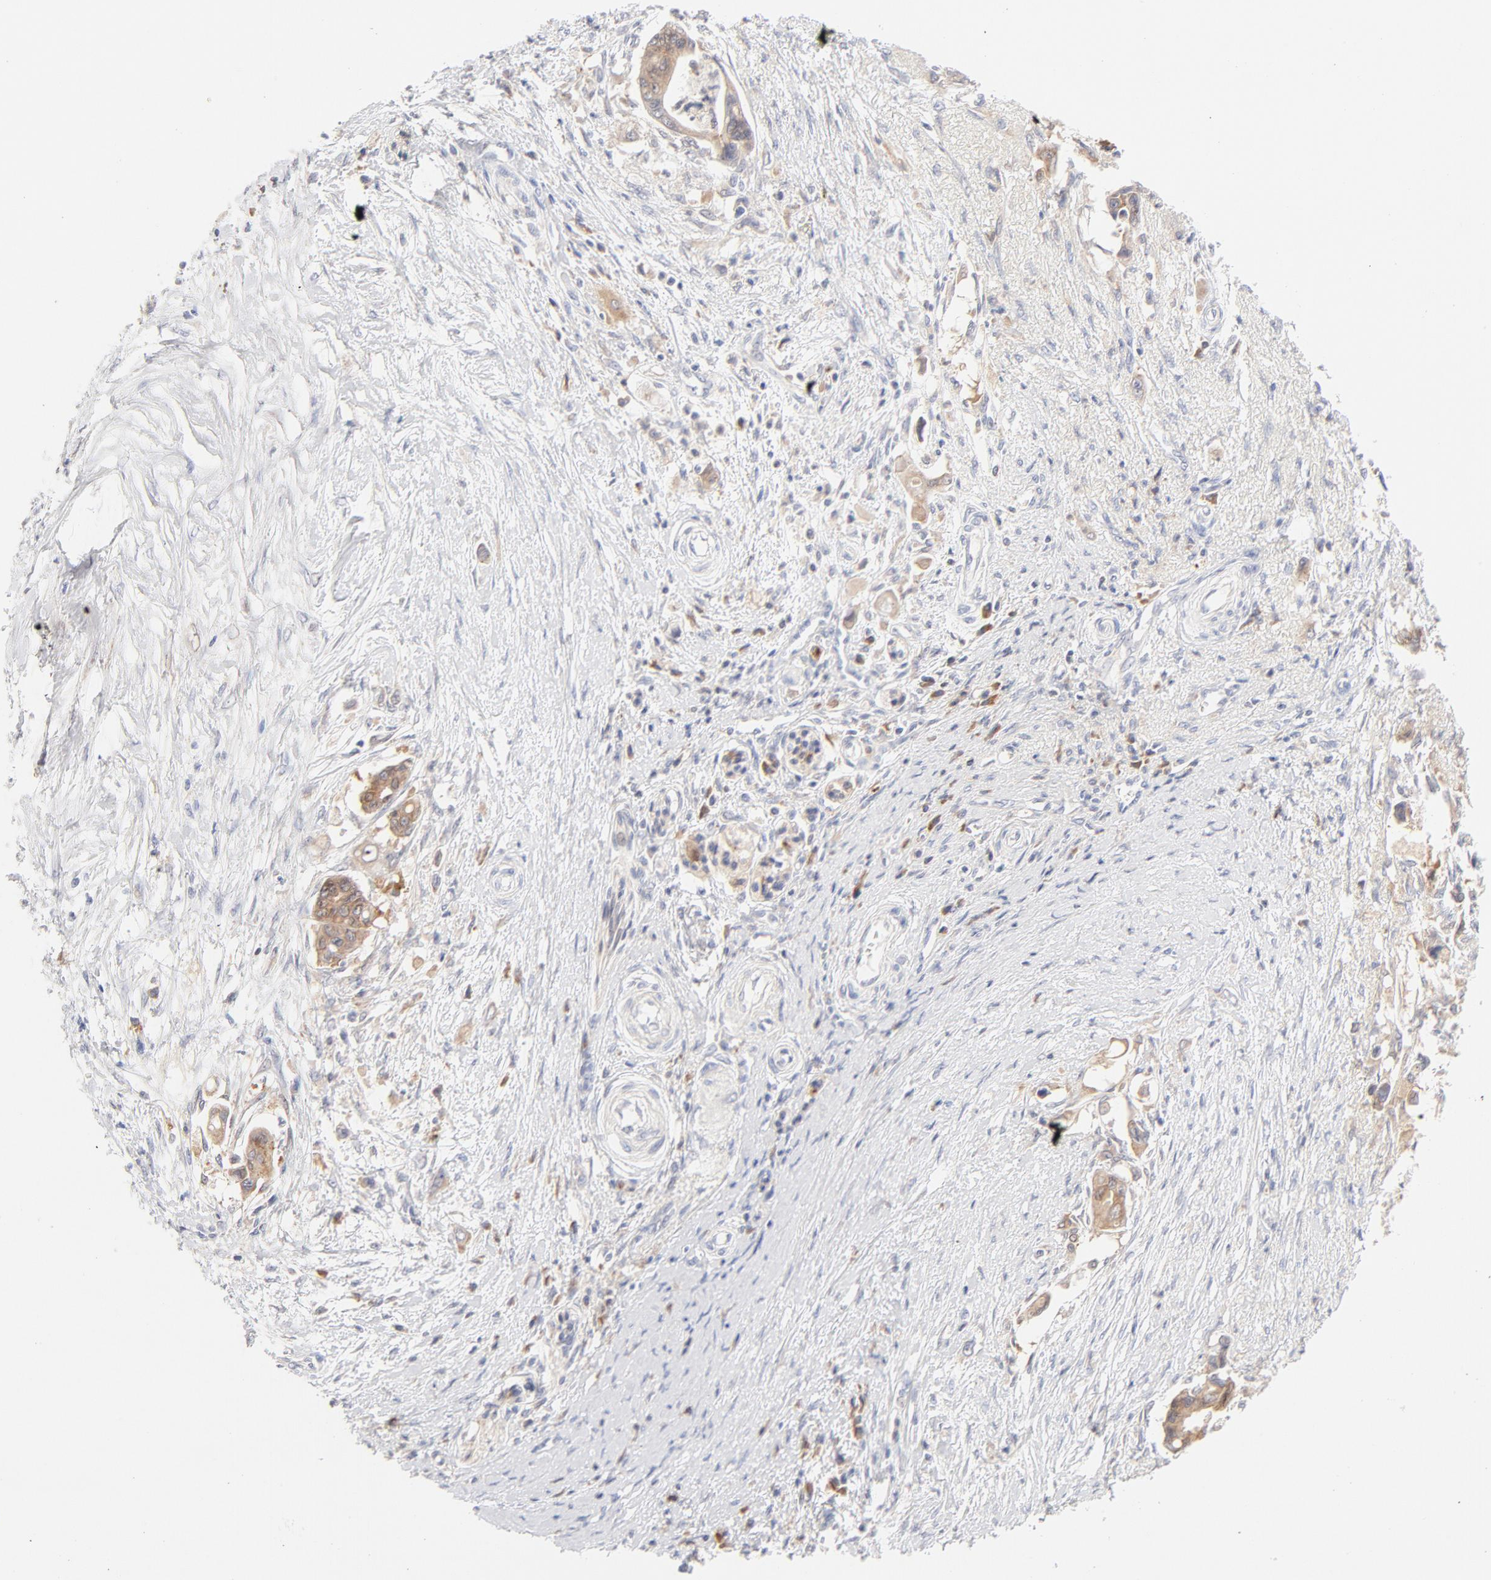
{"staining": {"intensity": "moderate", "quantity": ">75%", "location": "cytoplasmic/membranous"}, "tissue": "pancreatic cancer", "cell_type": "Tumor cells", "image_type": "cancer", "snomed": [{"axis": "morphology", "description": "Adenocarcinoma, NOS"}, {"axis": "topography", "description": "Pancreas"}], "caption": "A brown stain shows moderate cytoplasmic/membranous positivity of a protein in human pancreatic cancer (adenocarcinoma) tumor cells.", "gene": "RPS6KA1", "patient": {"sex": "female", "age": 70}}